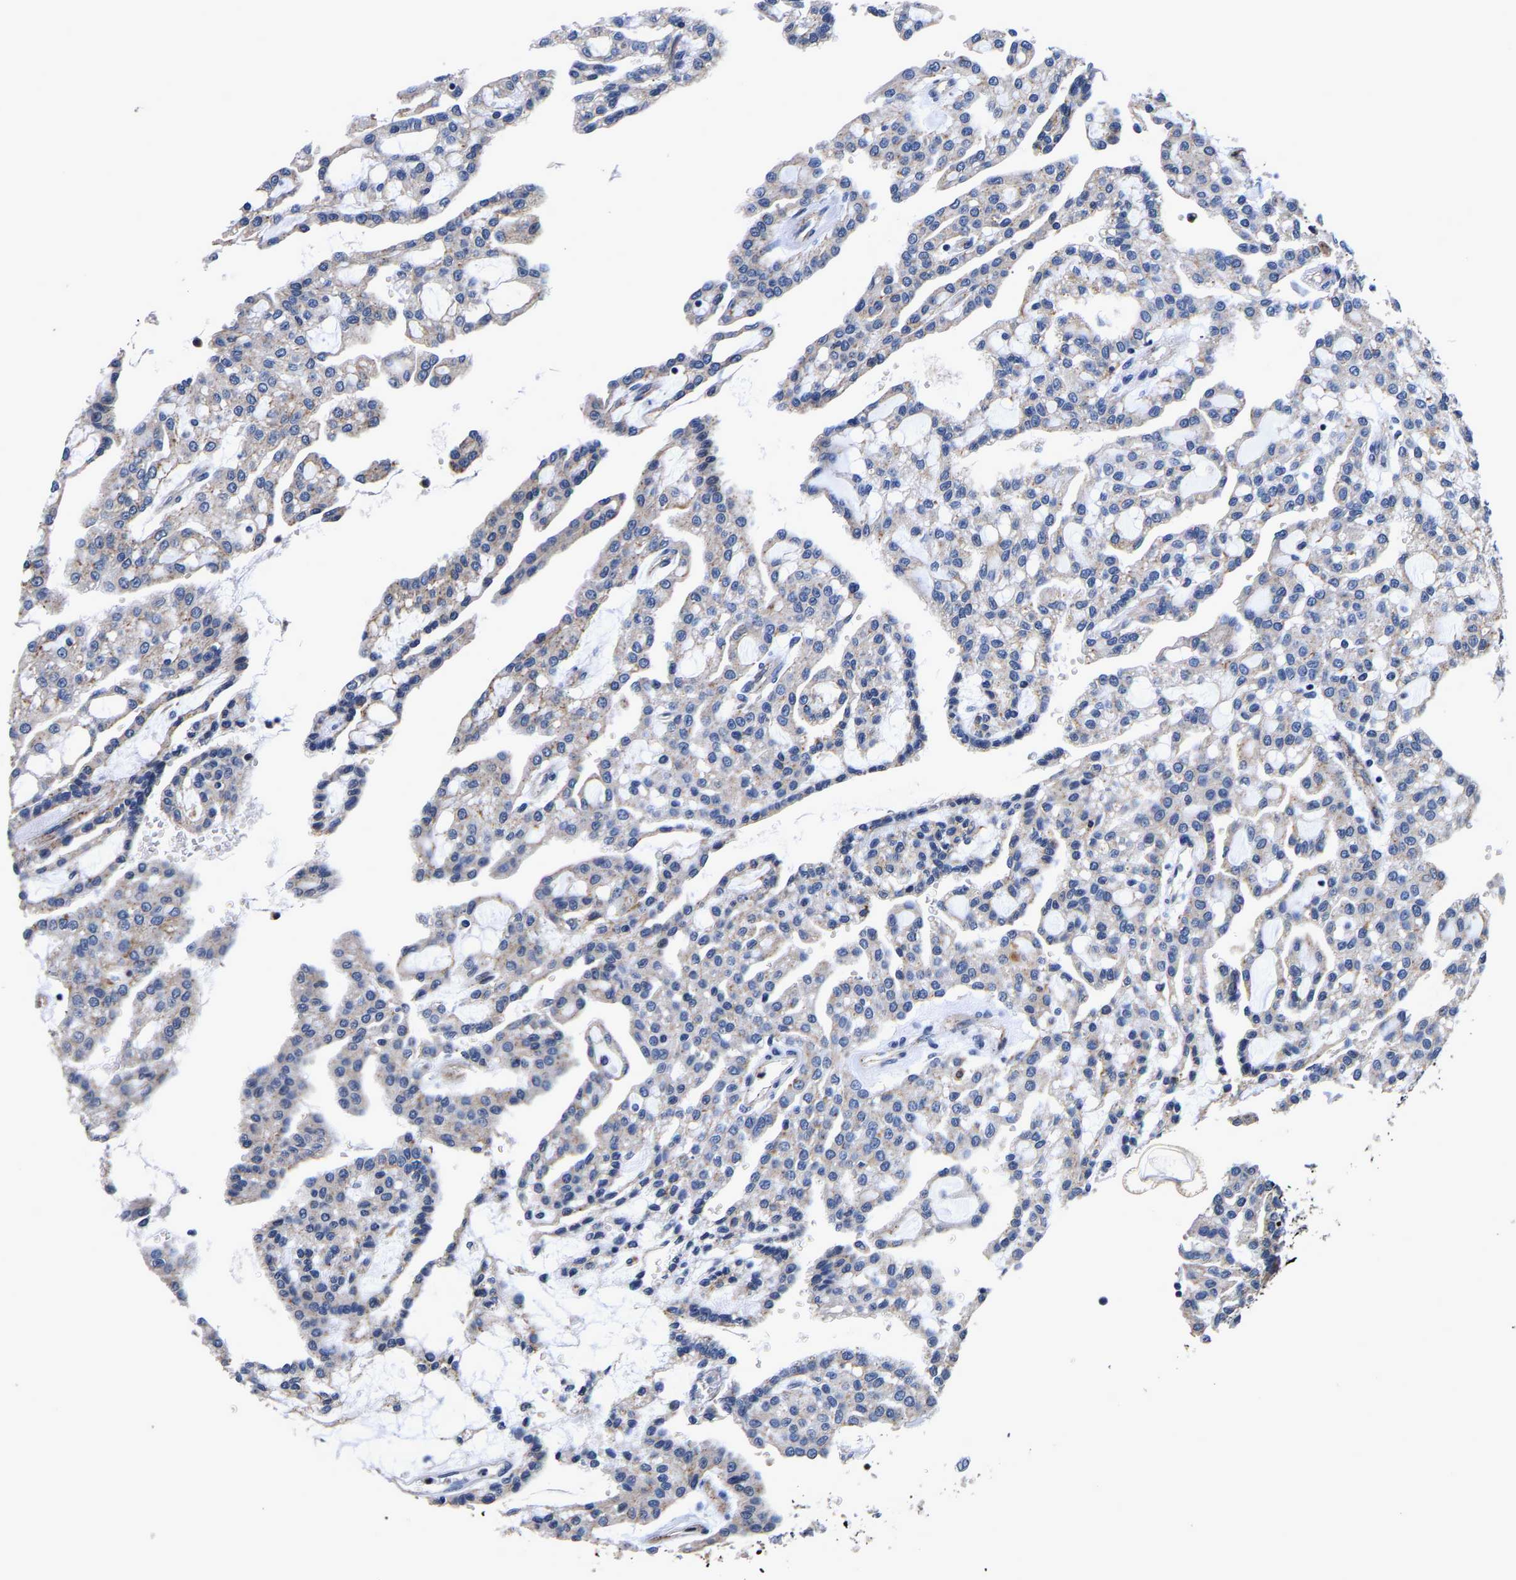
{"staining": {"intensity": "negative", "quantity": "none", "location": "none"}, "tissue": "renal cancer", "cell_type": "Tumor cells", "image_type": "cancer", "snomed": [{"axis": "morphology", "description": "Adenocarcinoma, NOS"}, {"axis": "topography", "description": "Kidney"}], "caption": "A high-resolution micrograph shows IHC staining of renal cancer, which demonstrates no significant staining in tumor cells.", "gene": "GRN", "patient": {"sex": "male", "age": 63}}